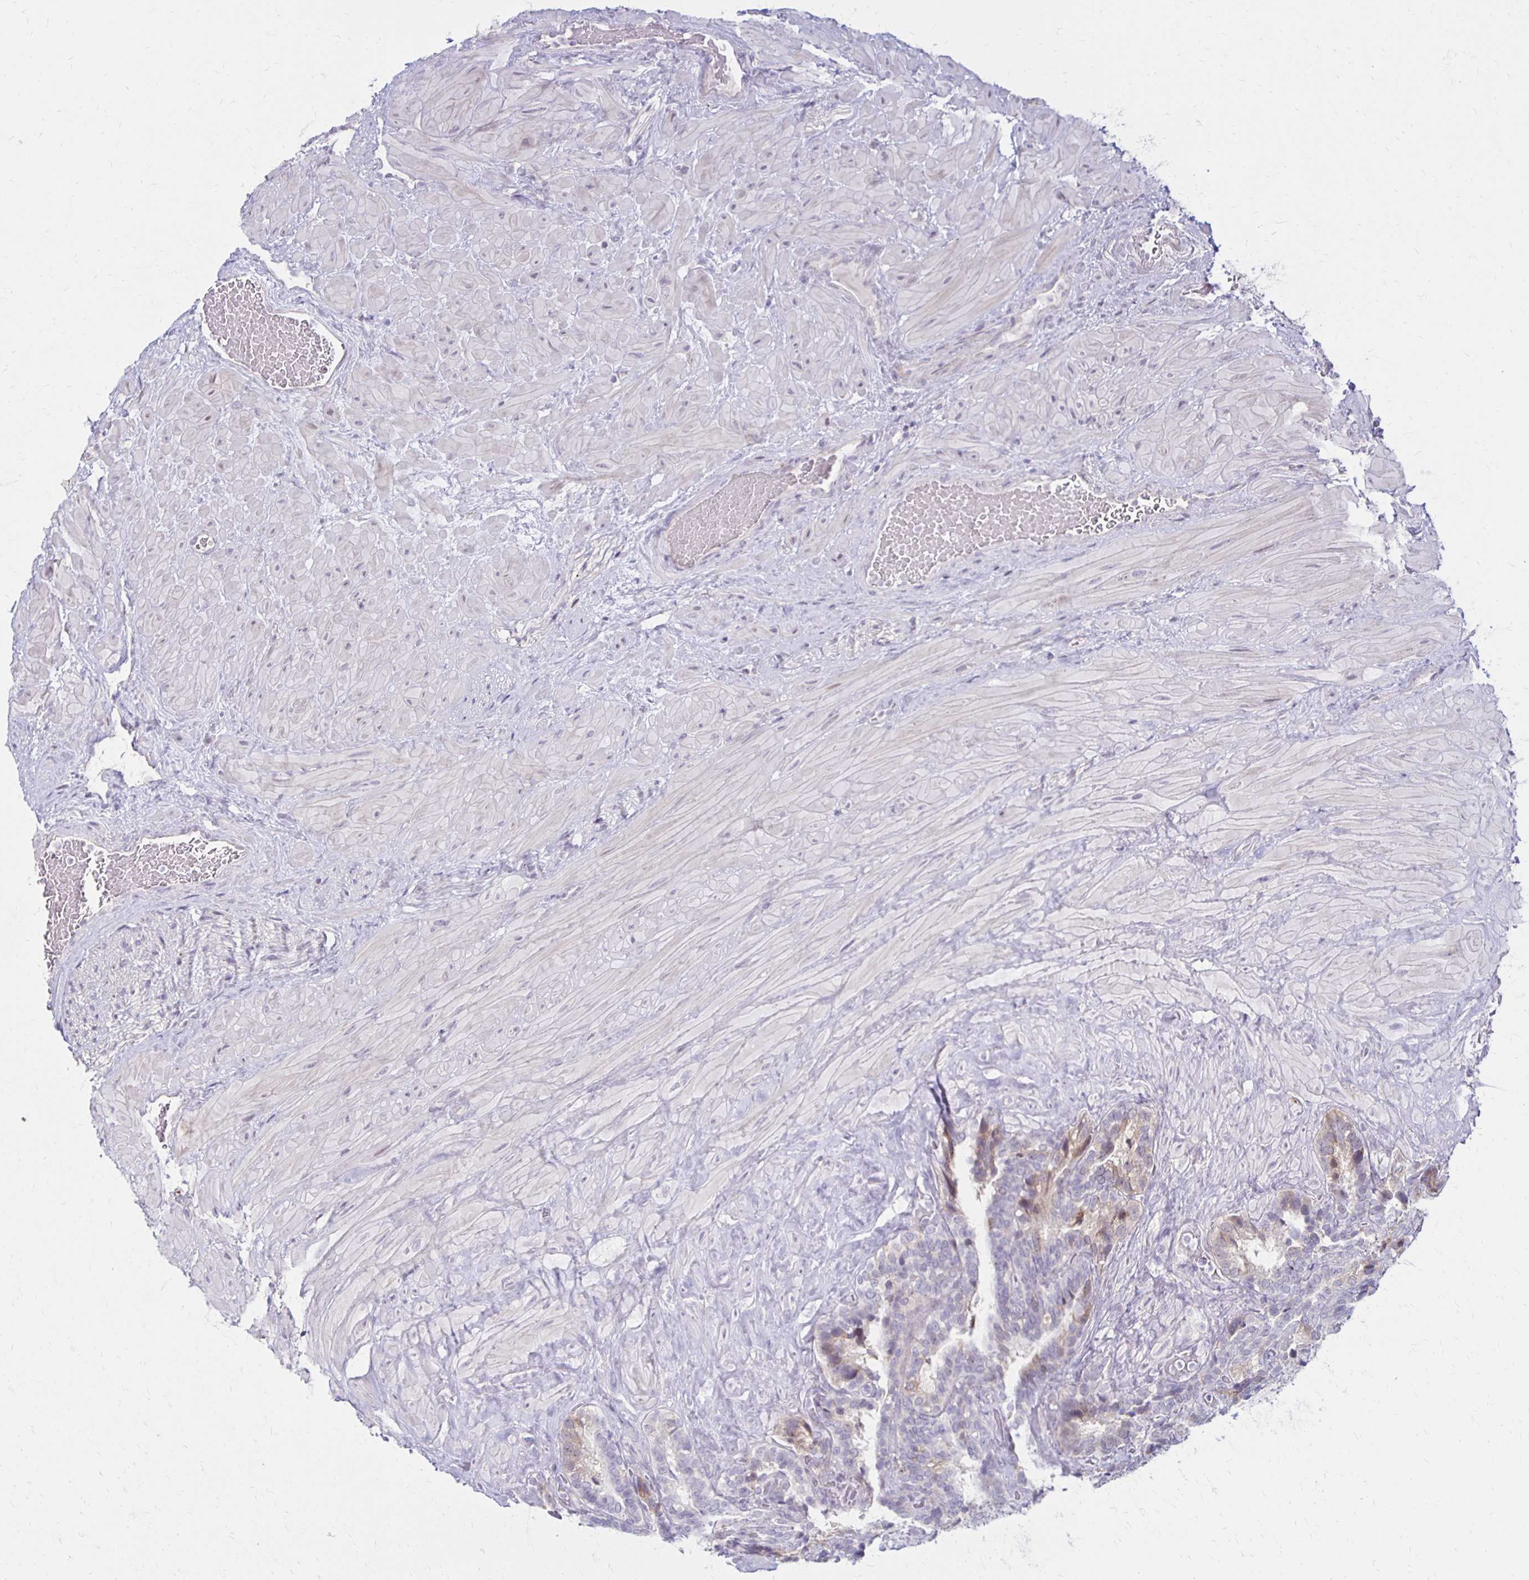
{"staining": {"intensity": "weak", "quantity": "<25%", "location": "cytoplasmic/membranous"}, "tissue": "seminal vesicle", "cell_type": "Glandular cells", "image_type": "normal", "snomed": [{"axis": "morphology", "description": "Normal tissue, NOS"}, {"axis": "topography", "description": "Seminal veicle"}], "caption": "This is an immunohistochemistry (IHC) photomicrograph of benign seminal vesicle. There is no staining in glandular cells.", "gene": "DAGLA", "patient": {"sex": "male", "age": 60}}